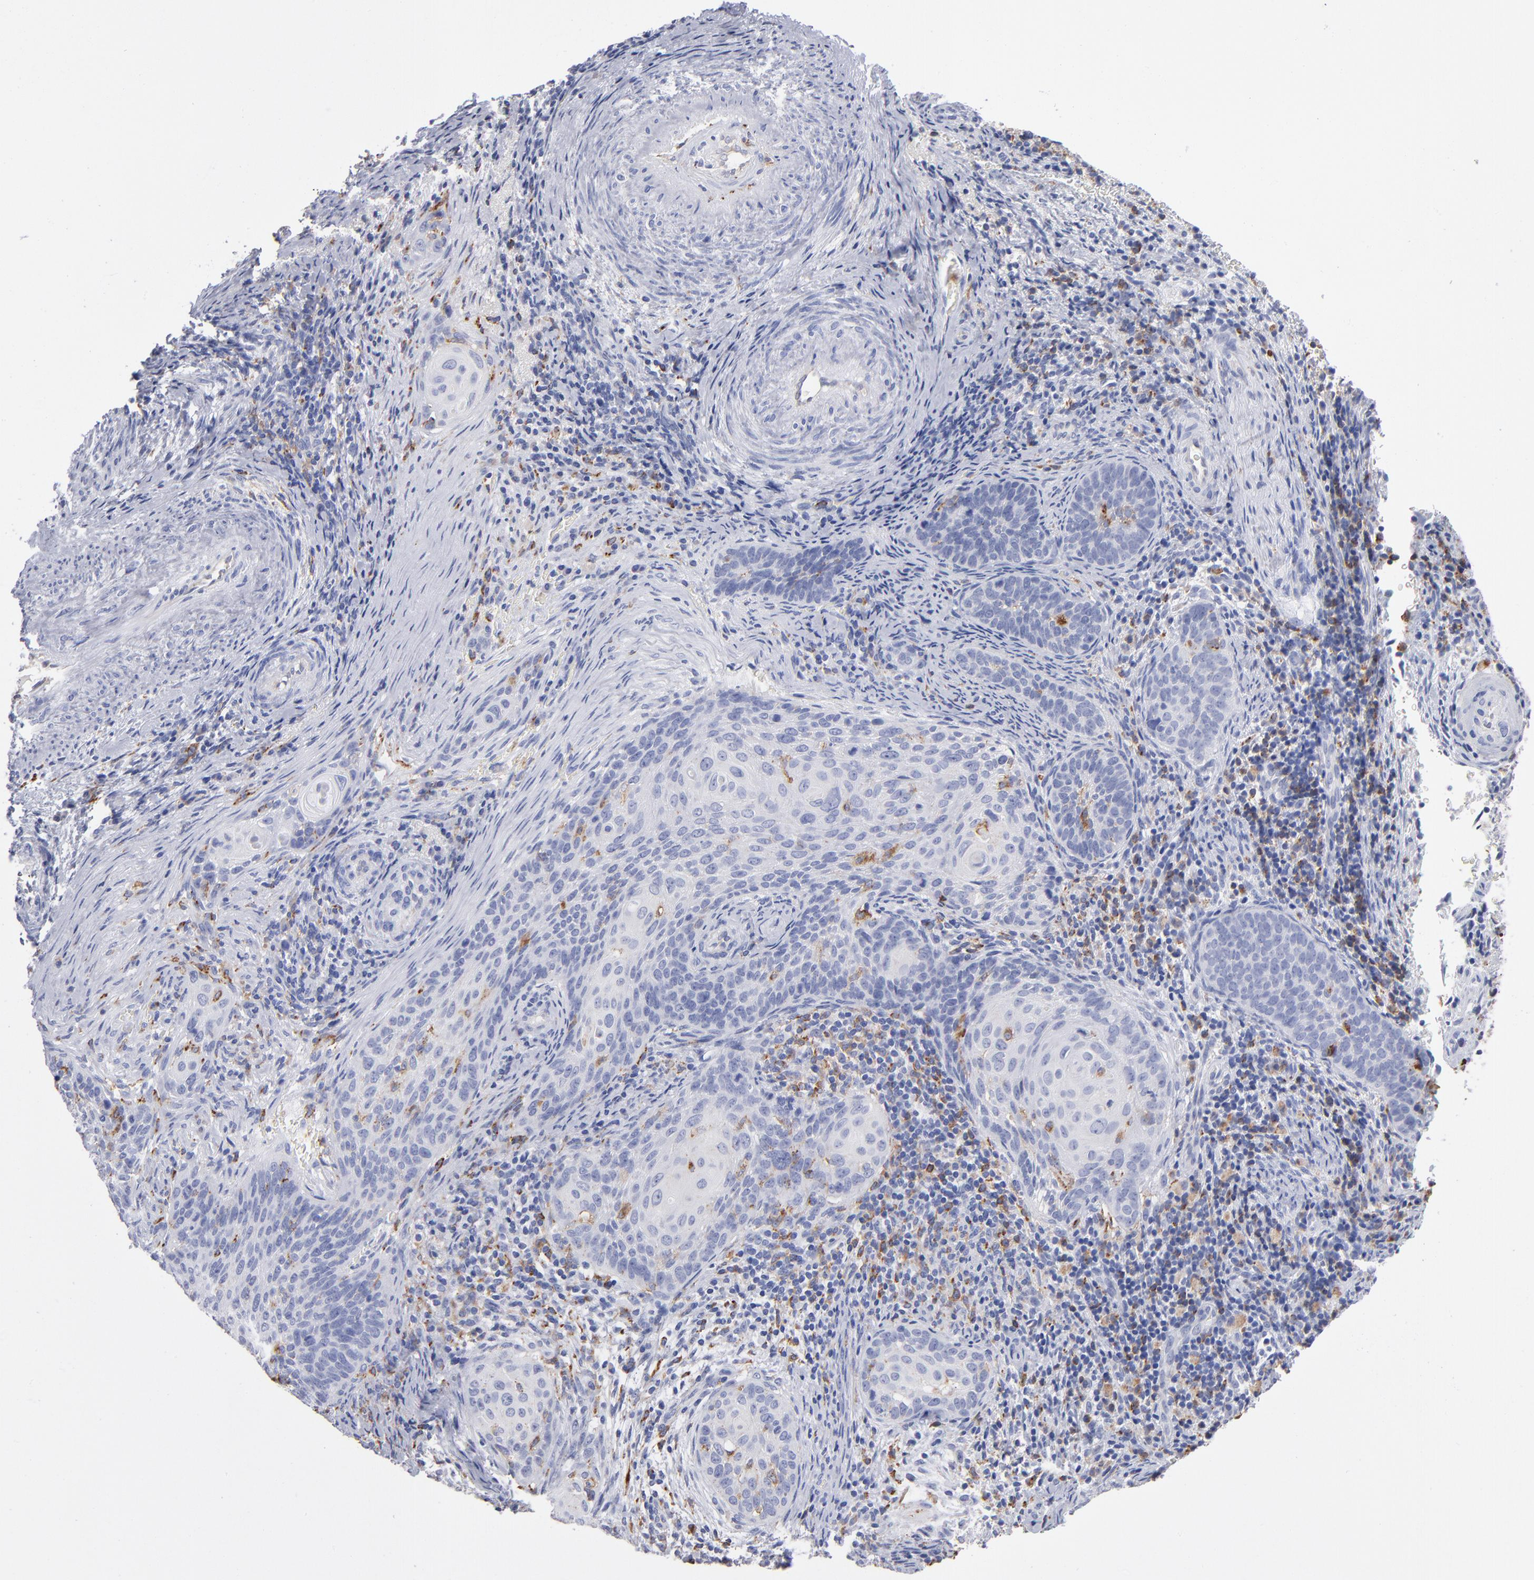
{"staining": {"intensity": "negative", "quantity": "none", "location": "none"}, "tissue": "cervical cancer", "cell_type": "Tumor cells", "image_type": "cancer", "snomed": [{"axis": "morphology", "description": "Squamous cell carcinoma, NOS"}, {"axis": "topography", "description": "Cervix"}], "caption": "There is no significant expression in tumor cells of cervical cancer.", "gene": "CD180", "patient": {"sex": "female", "age": 33}}